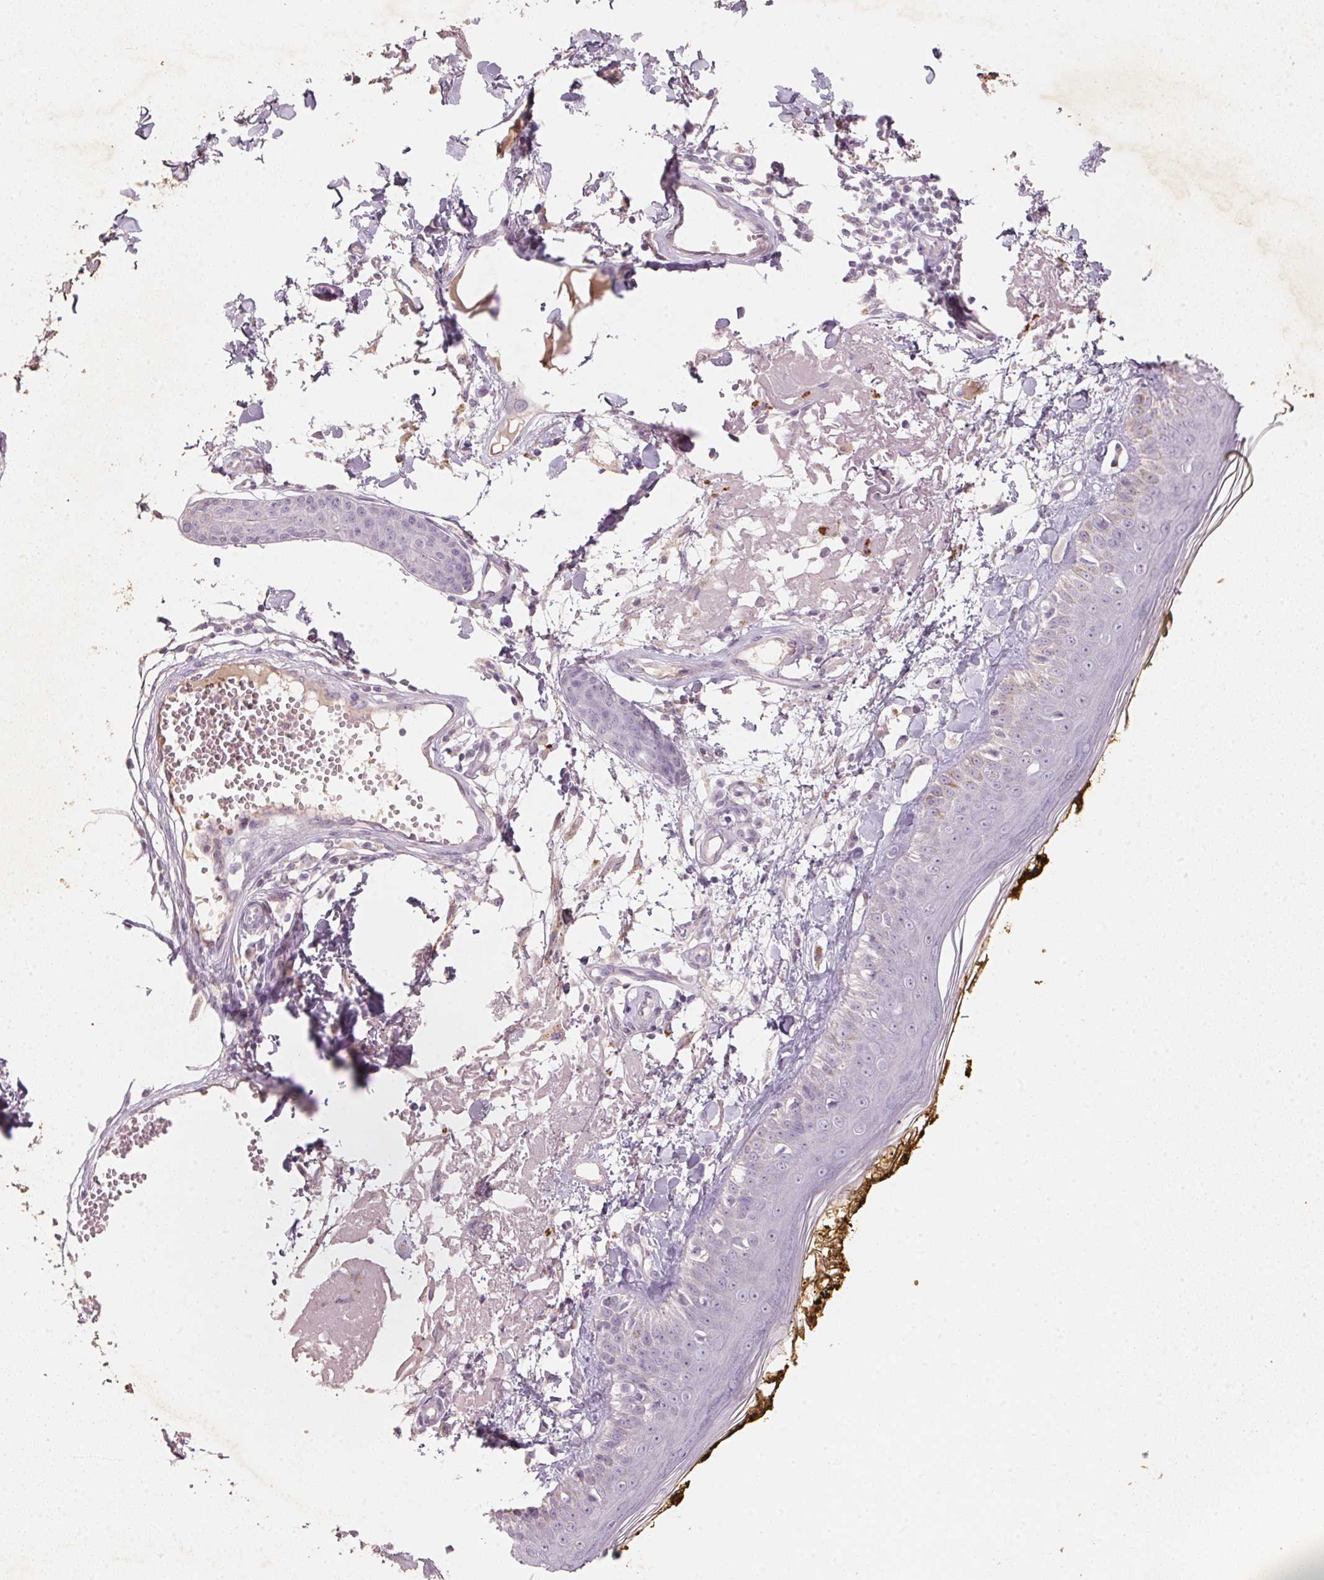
{"staining": {"intensity": "negative", "quantity": "none", "location": "none"}, "tissue": "skin", "cell_type": "Fibroblasts", "image_type": "normal", "snomed": [{"axis": "morphology", "description": "Normal tissue, NOS"}, {"axis": "topography", "description": "Skin"}], "caption": "High power microscopy photomicrograph of an IHC histopathology image of normal skin, revealing no significant expression in fibroblasts.", "gene": "CXCL5", "patient": {"sex": "male", "age": 76}}